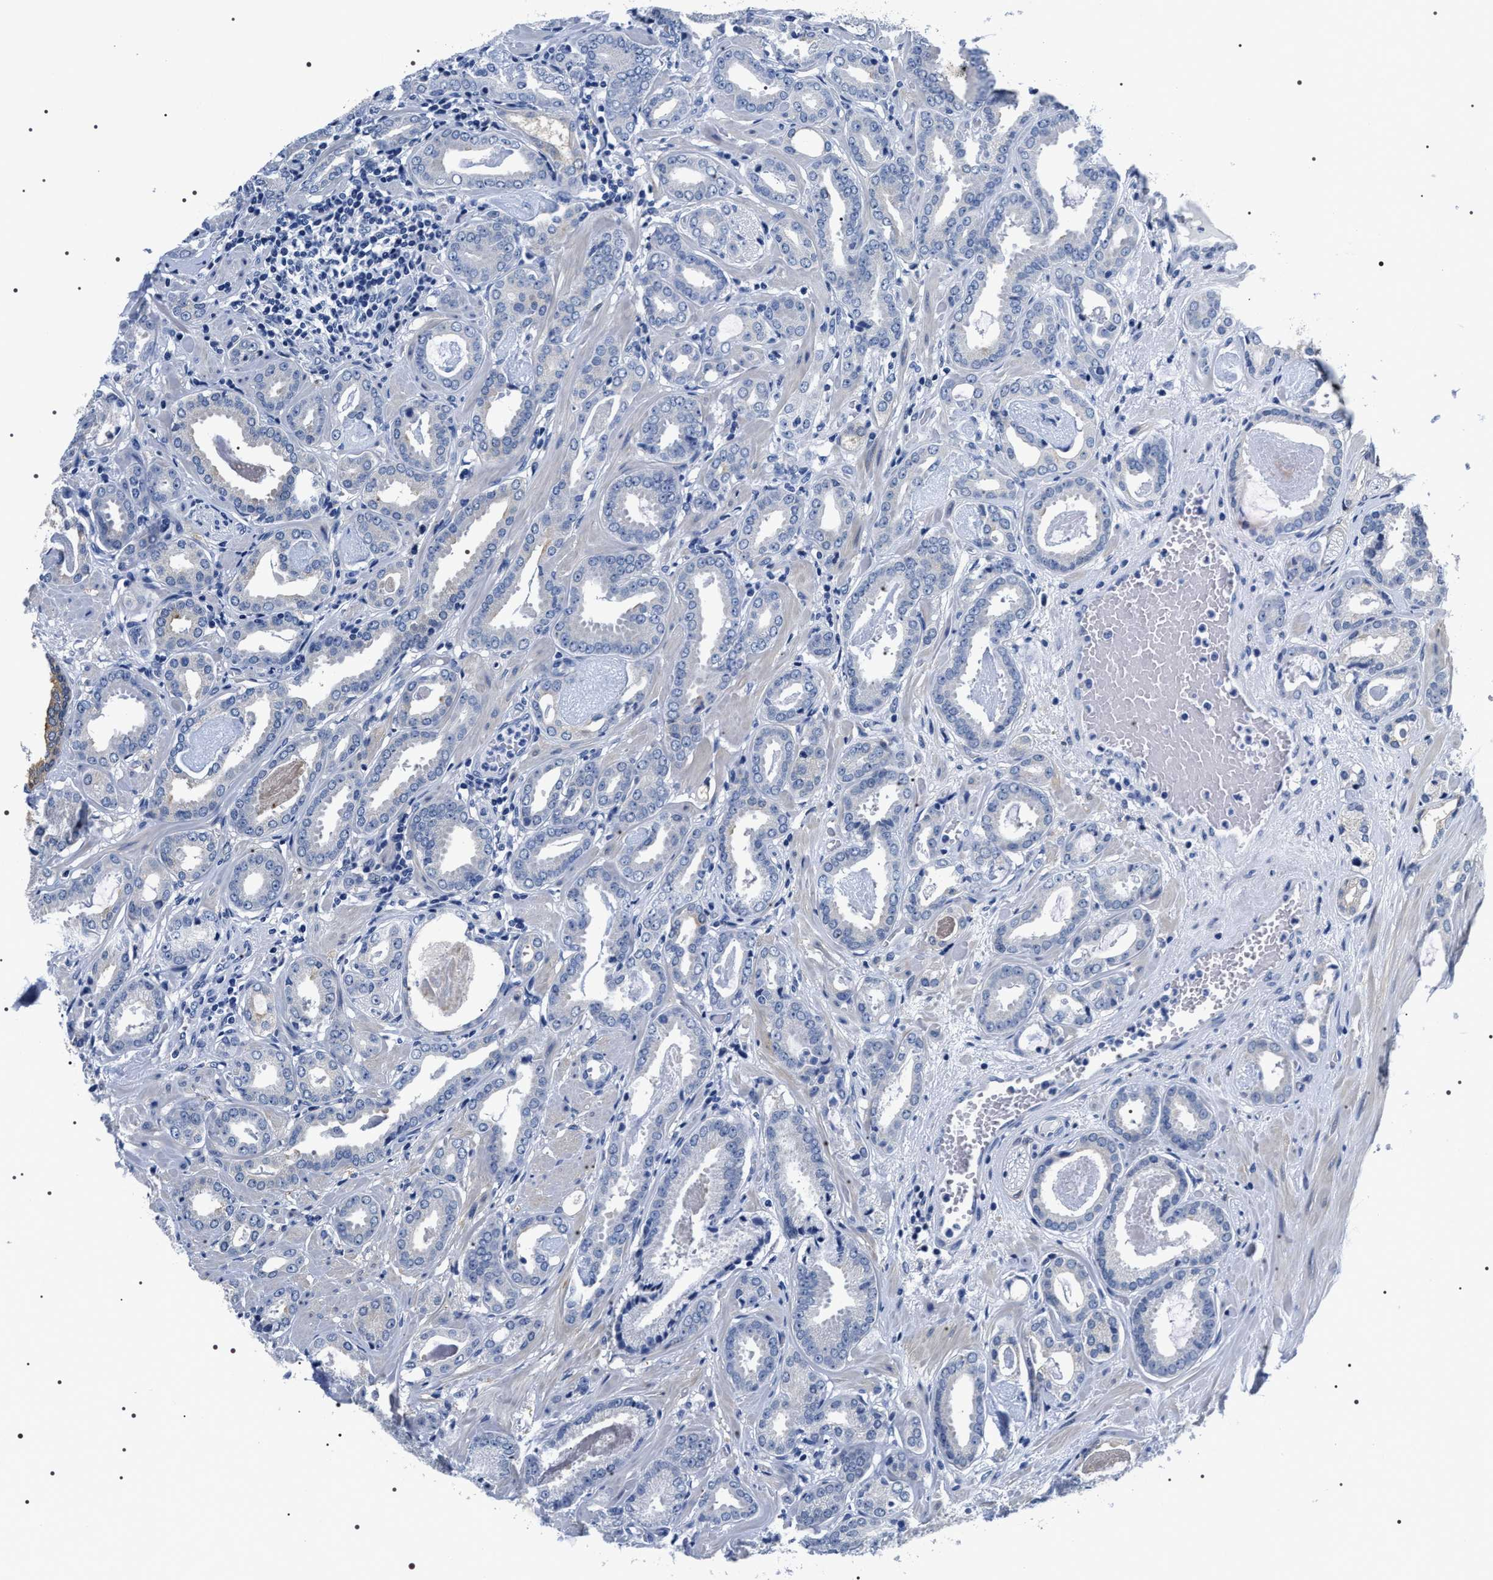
{"staining": {"intensity": "negative", "quantity": "none", "location": "none"}, "tissue": "prostate cancer", "cell_type": "Tumor cells", "image_type": "cancer", "snomed": [{"axis": "morphology", "description": "Adenocarcinoma, Low grade"}, {"axis": "topography", "description": "Prostate"}], "caption": "Histopathology image shows no protein staining in tumor cells of low-grade adenocarcinoma (prostate) tissue.", "gene": "ADH4", "patient": {"sex": "male", "age": 53}}